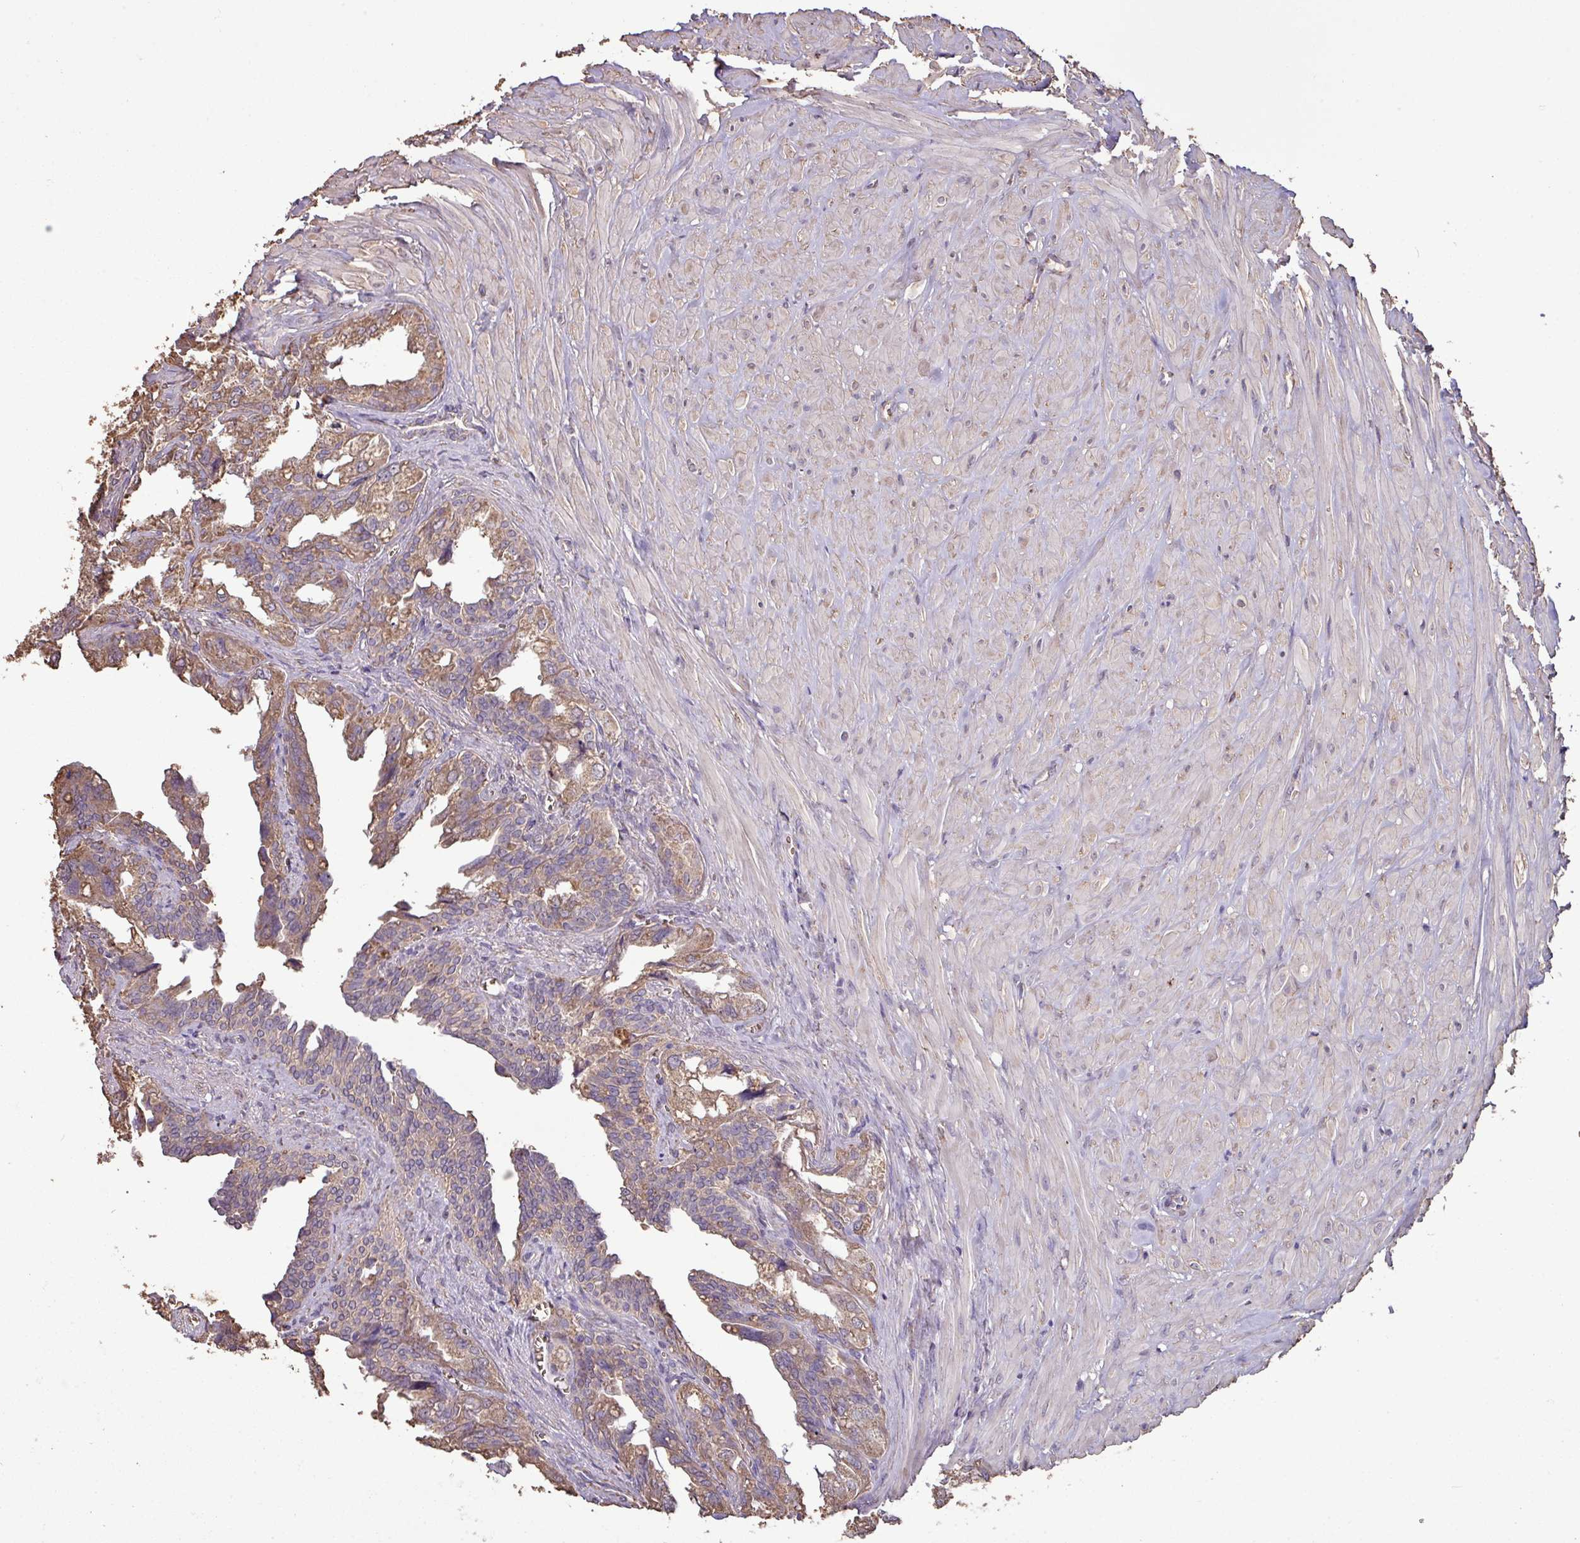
{"staining": {"intensity": "moderate", "quantity": "25%-75%", "location": "cytoplasmic/membranous"}, "tissue": "seminal vesicle", "cell_type": "Glandular cells", "image_type": "normal", "snomed": [{"axis": "morphology", "description": "Normal tissue, NOS"}, {"axis": "topography", "description": "Seminal veicle"}], "caption": "This micrograph demonstrates IHC staining of benign seminal vesicle, with medium moderate cytoplasmic/membranous positivity in approximately 25%-75% of glandular cells.", "gene": "CAMK2A", "patient": {"sex": "male", "age": 67}}